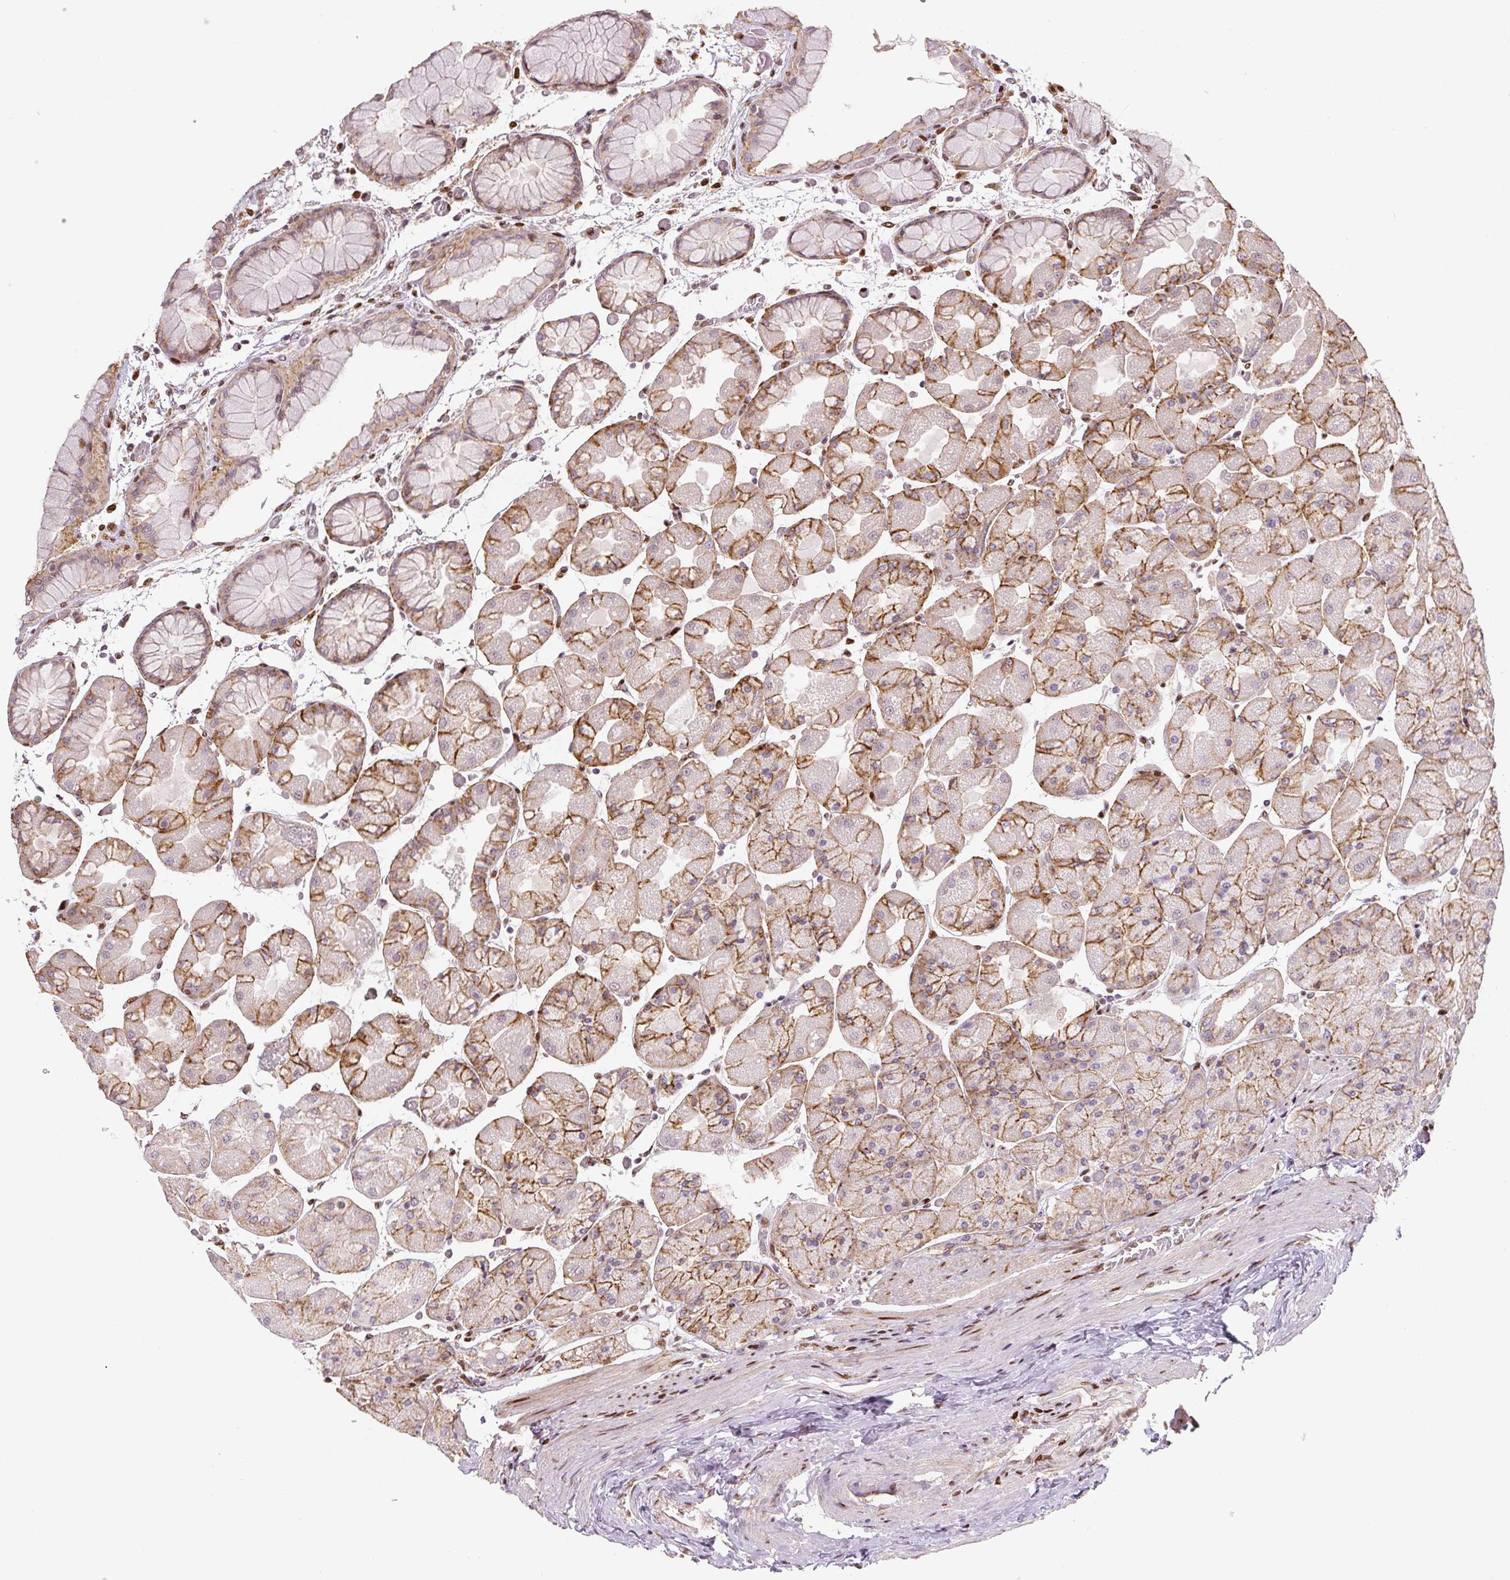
{"staining": {"intensity": "moderate", "quantity": ">75%", "location": "cytoplasmic/membranous,nuclear"}, "tissue": "stomach", "cell_type": "Glandular cells", "image_type": "normal", "snomed": [{"axis": "morphology", "description": "Normal tissue, NOS"}, {"axis": "topography", "description": "Stomach"}], "caption": "Immunohistochemistry (IHC) image of normal stomach: stomach stained using immunohistochemistry (IHC) shows medium levels of moderate protein expression localized specifically in the cytoplasmic/membranous,nuclear of glandular cells, appearing as a cytoplasmic/membranous,nuclear brown color.", "gene": "PYDC2", "patient": {"sex": "female", "age": 61}}